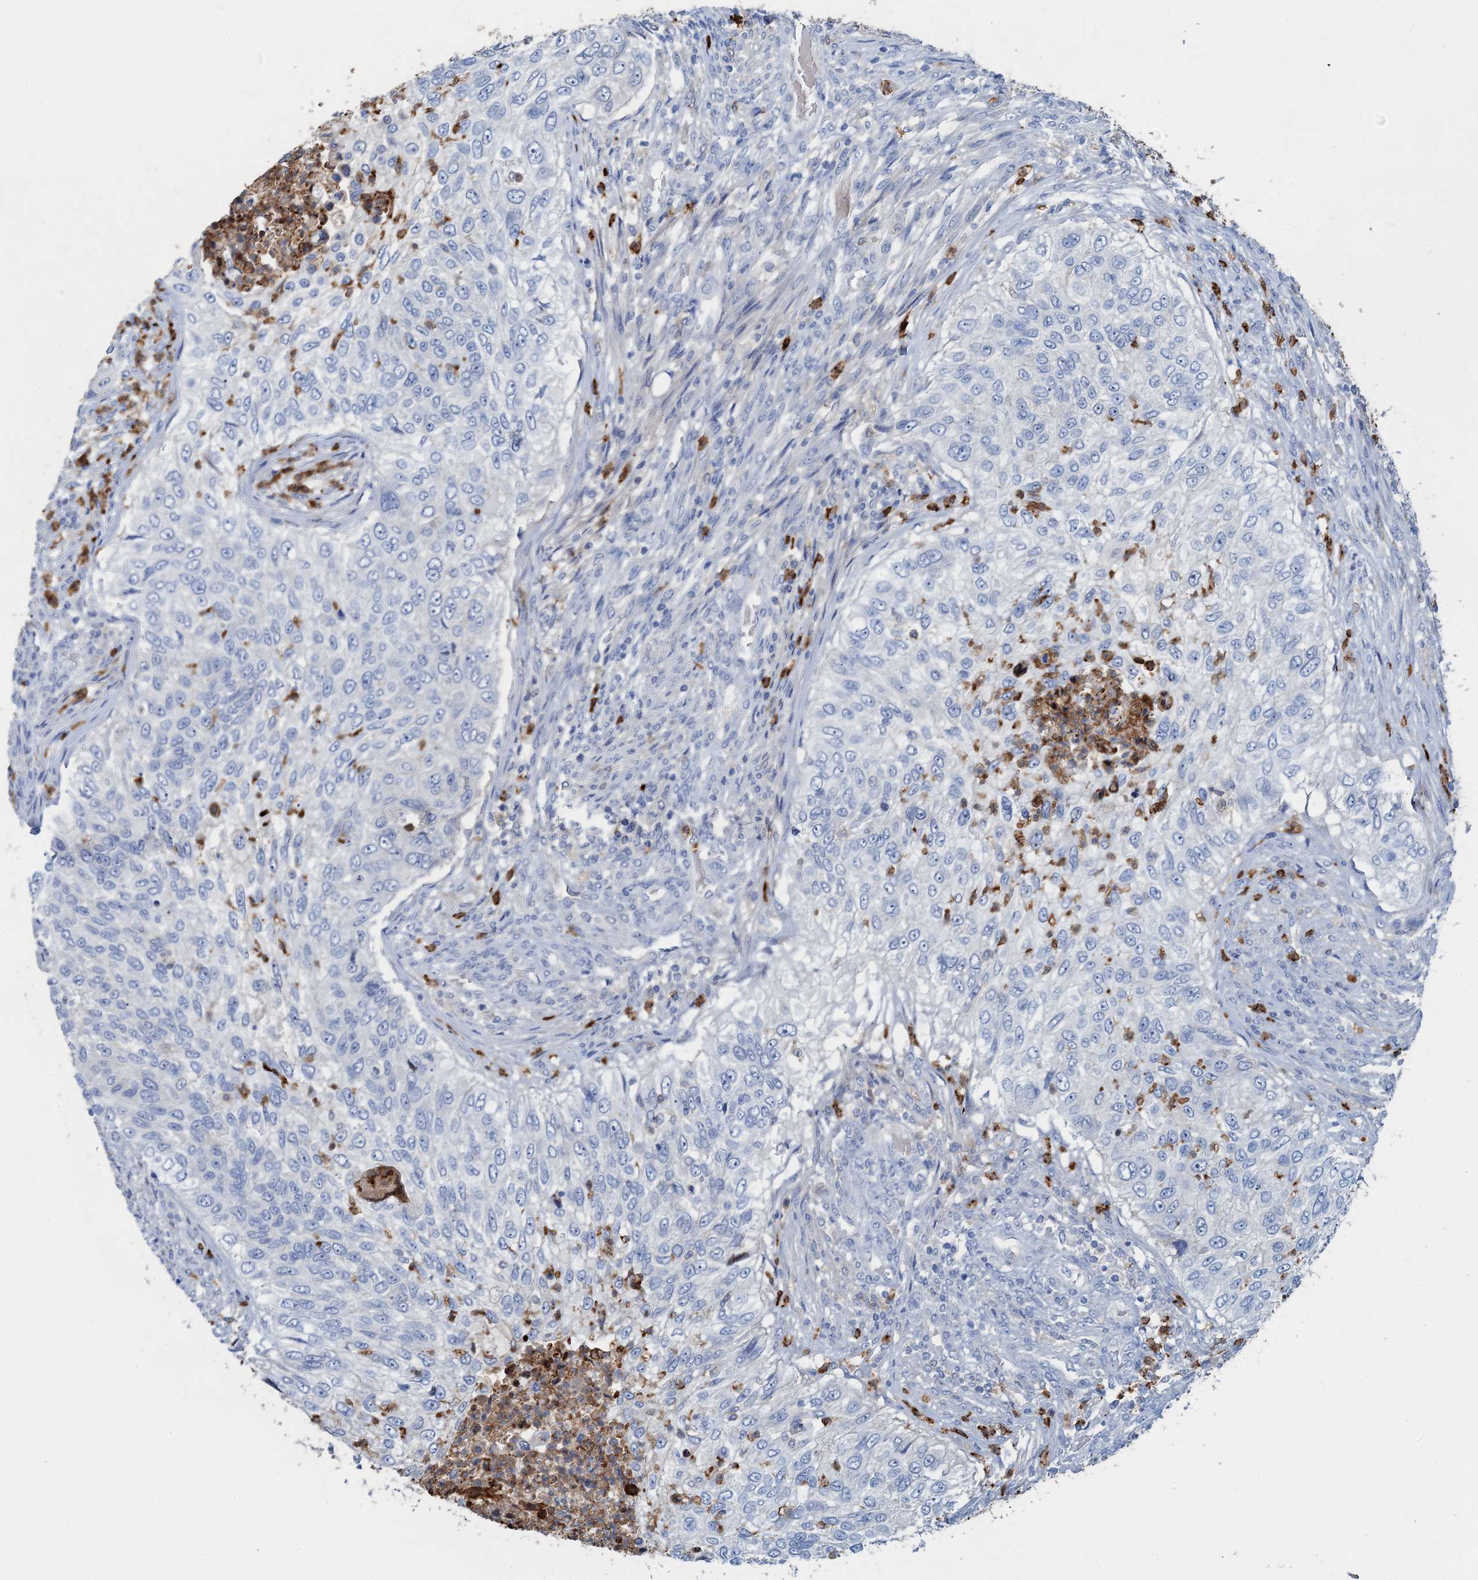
{"staining": {"intensity": "negative", "quantity": "none", "location": "none"}, "tissue": "urothelial cancer", "cell_type": "Tumor cells", "image_type": "cancer", "snomed": [{"axis": "morphology", "description": "Urothelial carcinoma, High grade"}, {"axis": "topography", "description": "Urinary bladder"}], "caption": "Immunohistochemical staining of high-grade urothelial carcinoma exhibits no significant positivity in tumor cells.", "gene": "OTOA", "patient": {"sex": "female", "age": 60}}